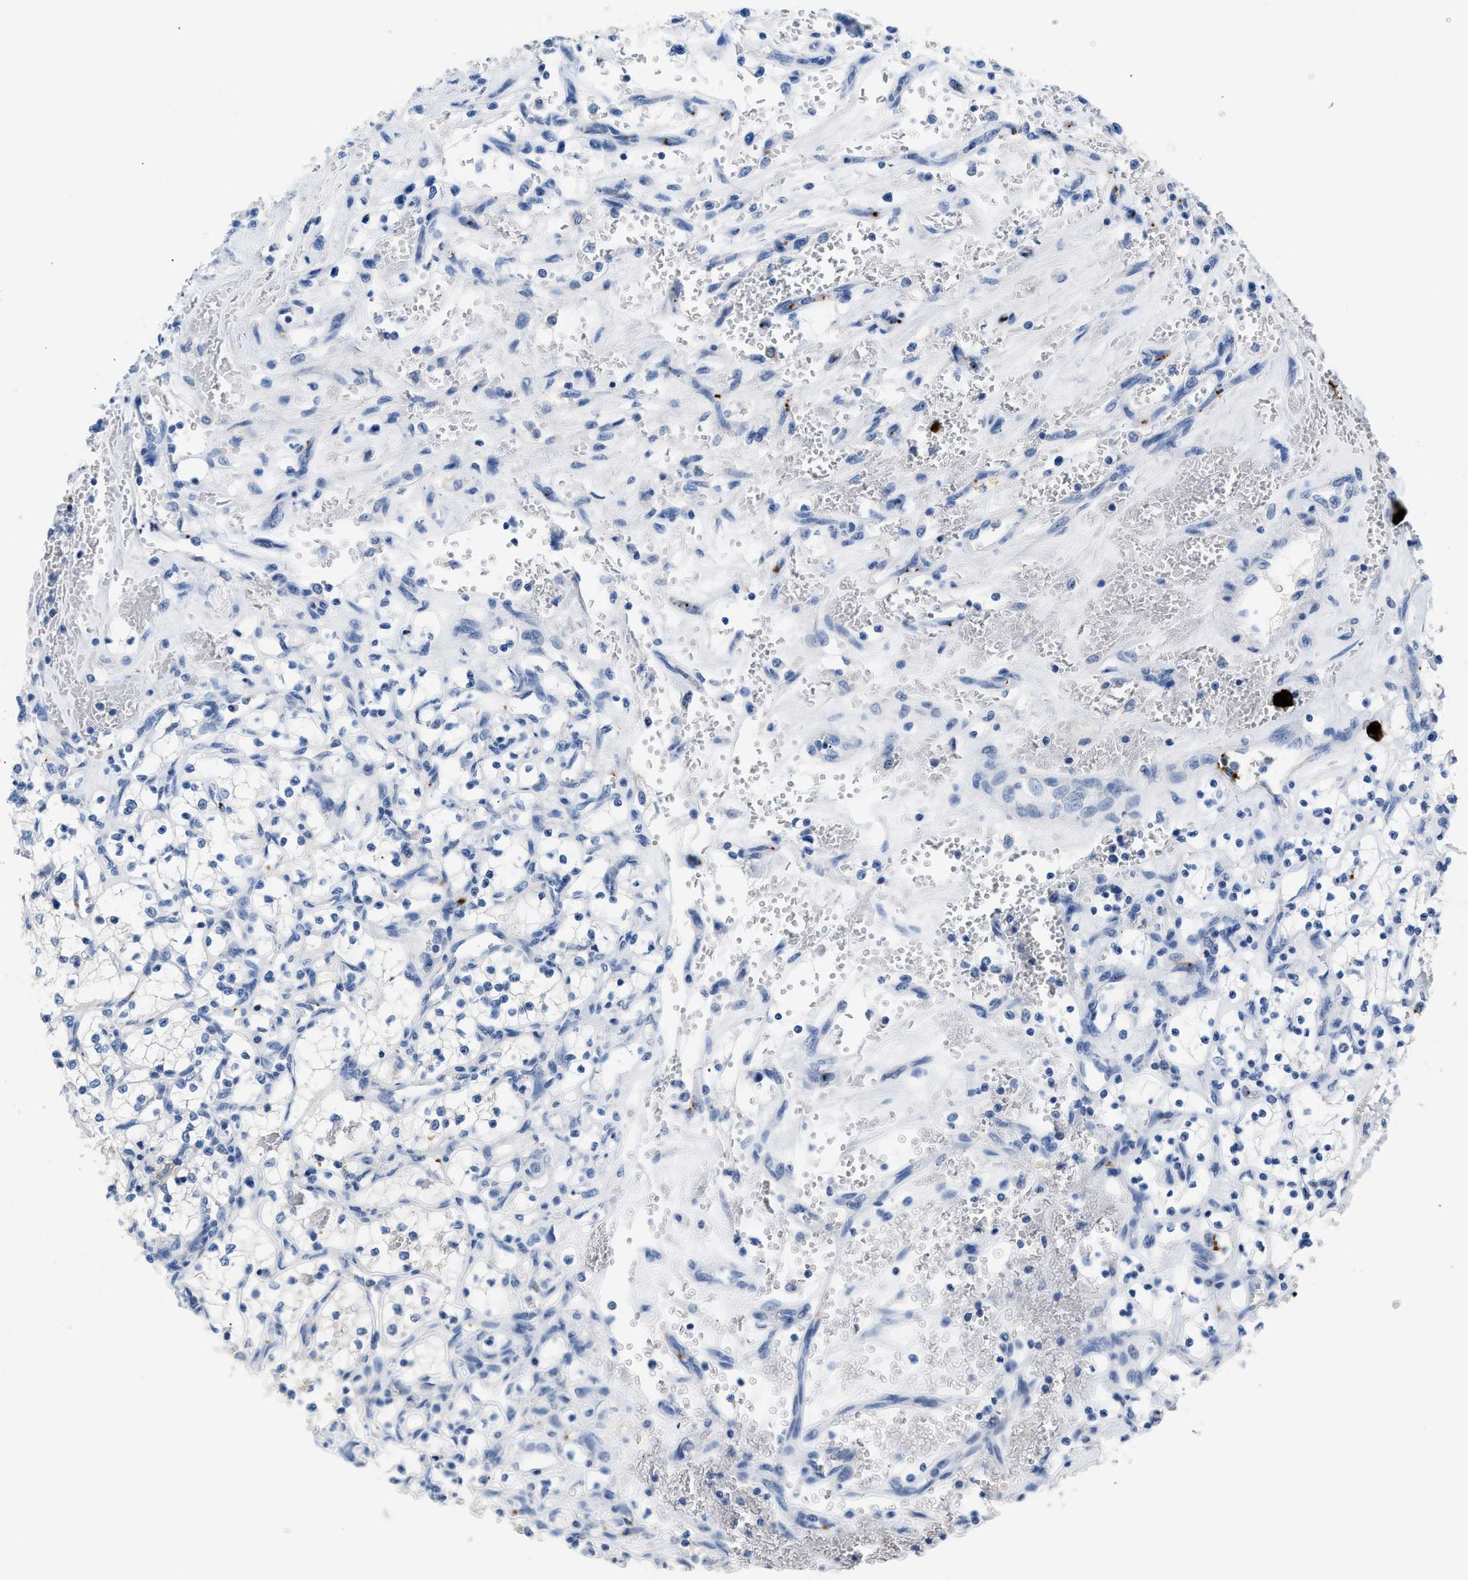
{"staining": {"intensity": "negative", "quantity": "none", "location": "none"}, "tissue": "renal cancer", "cell_type": "Tumor cells", "image_type": "cancer", "snomed": [{"axis": "morphology", "description": "Adenocarcinoma, NOS"}, {"axis": "topography", "description": "Kidney"}], "caption": "Immunohistochemistry micrograph of human renal cancer stained for a protein (brown), which exhibits no expression in tumor cells. Nuclei are stained in blue.", "gene": "FGF18", "patient": {"sex": "female", "age": 69}}